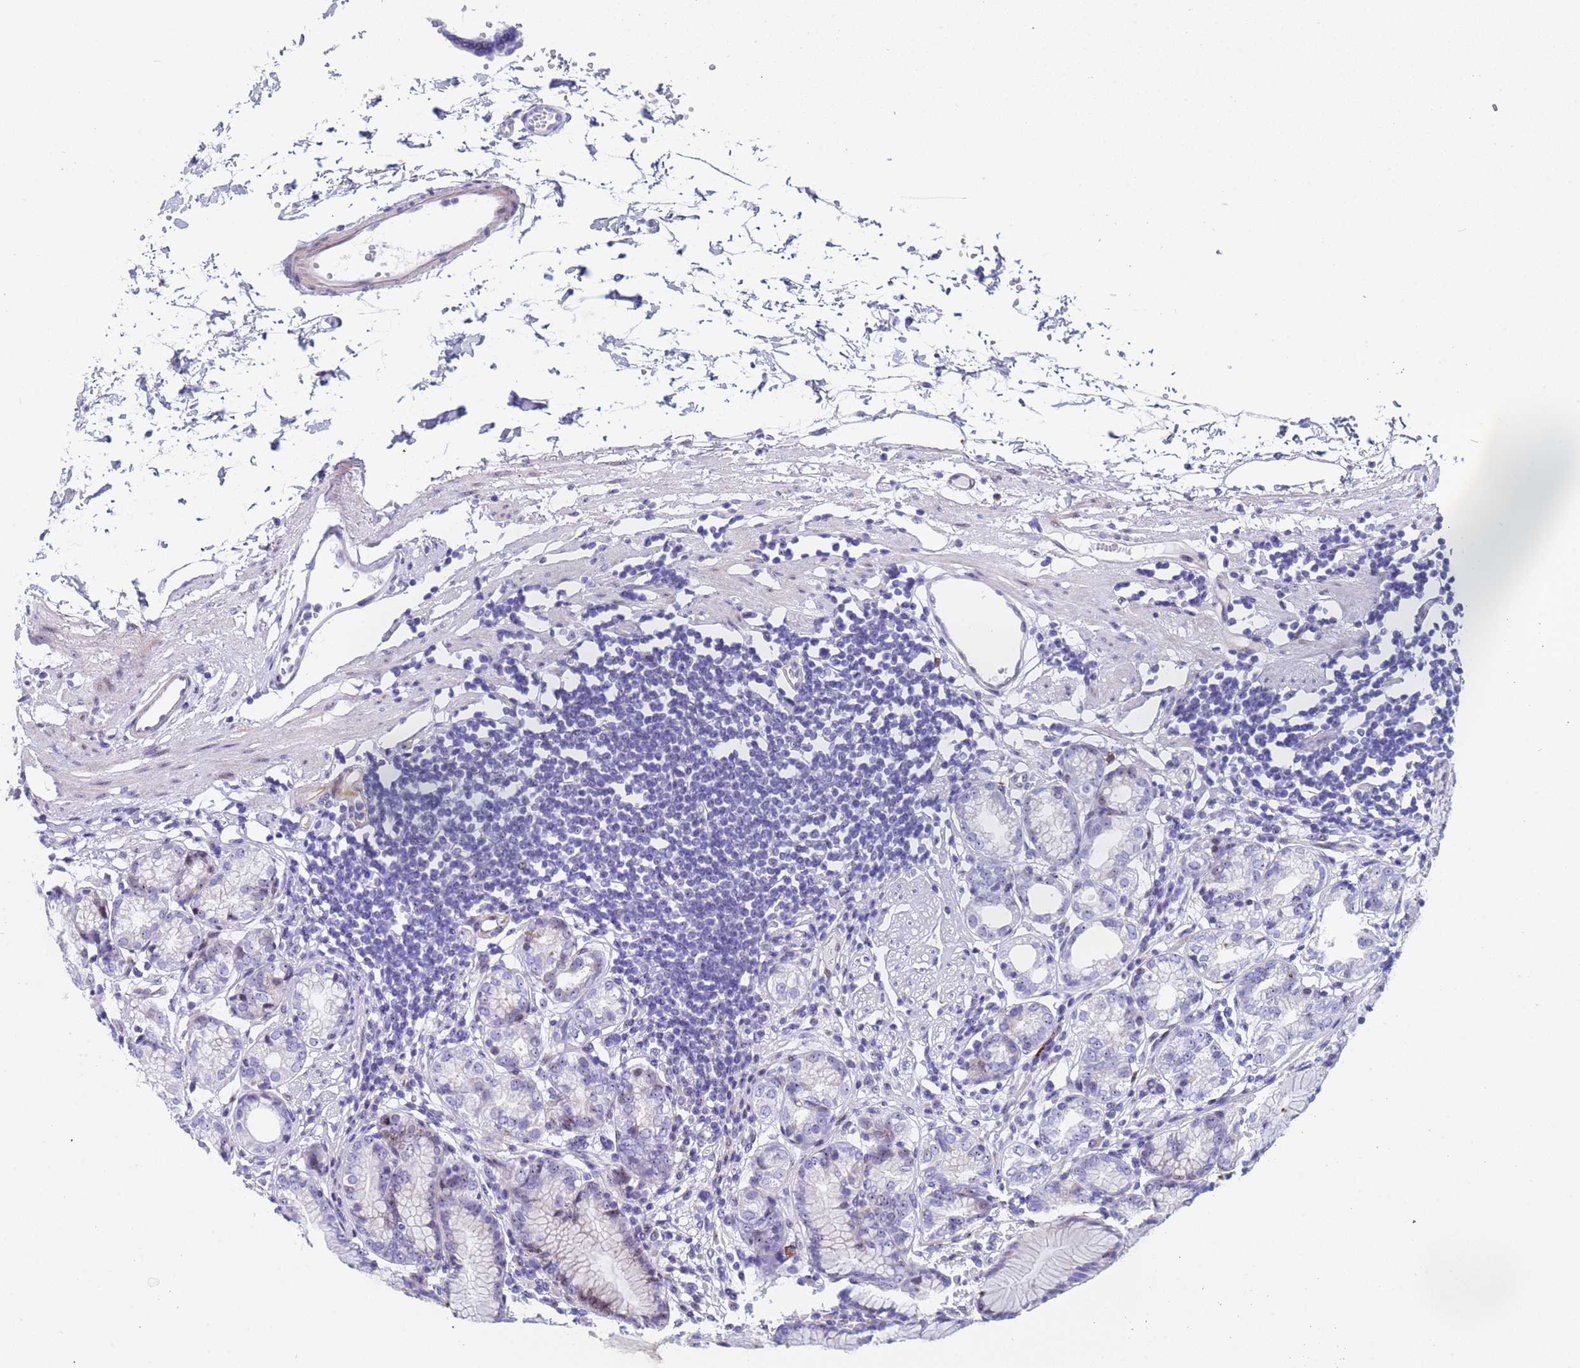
{"staining": {"intensity": "weak", "quantity": "<25%", "location": "nuclear"}, "tissue": "stomach", "cell_type": "Glandular cells", "image_type": "normal", "snomed": [{"axis": "morphology", "description": "Normal tissue, NOS"}, {"axis": "topography", "description": "Stomach"}], "caption": "This is an immunohistochemistry image of unremarkable stomach. There is no expression in glandular cells.", "gene": "POP5", "patient": {"sex": "female", "age": 57}}